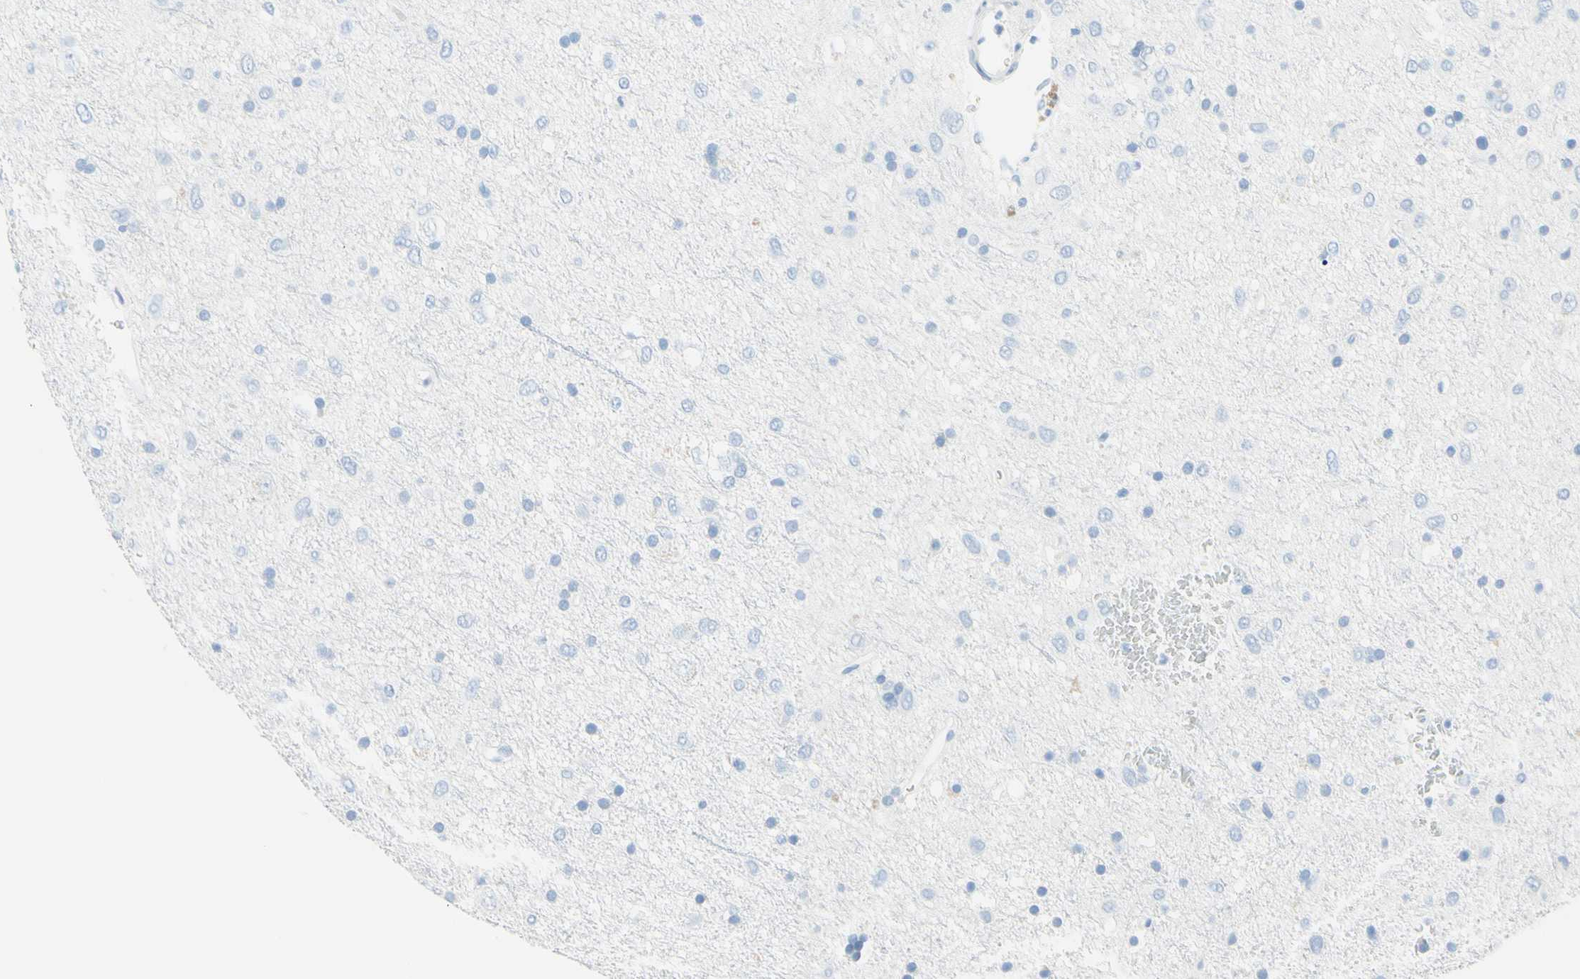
{"staining": {"intensity": "negative", "quantity": "none", "location": "none"}, "tissue": "glioma", "cell_type": "Tumor cells", "image_type": "cancer", "snomed": [{"axis": "morphology", "description": "Glioma, malignant, Low grade"}, {"axis": "topography", "description": "Brain"}], "caption": "This is a photomicrograph of immunohistochemistry (IHC) staining of malignant low-grade glioma, which shows no expression in tumor cells.", "gene": "IL6ST", "patient": {"sex": "male", "age": 77}}